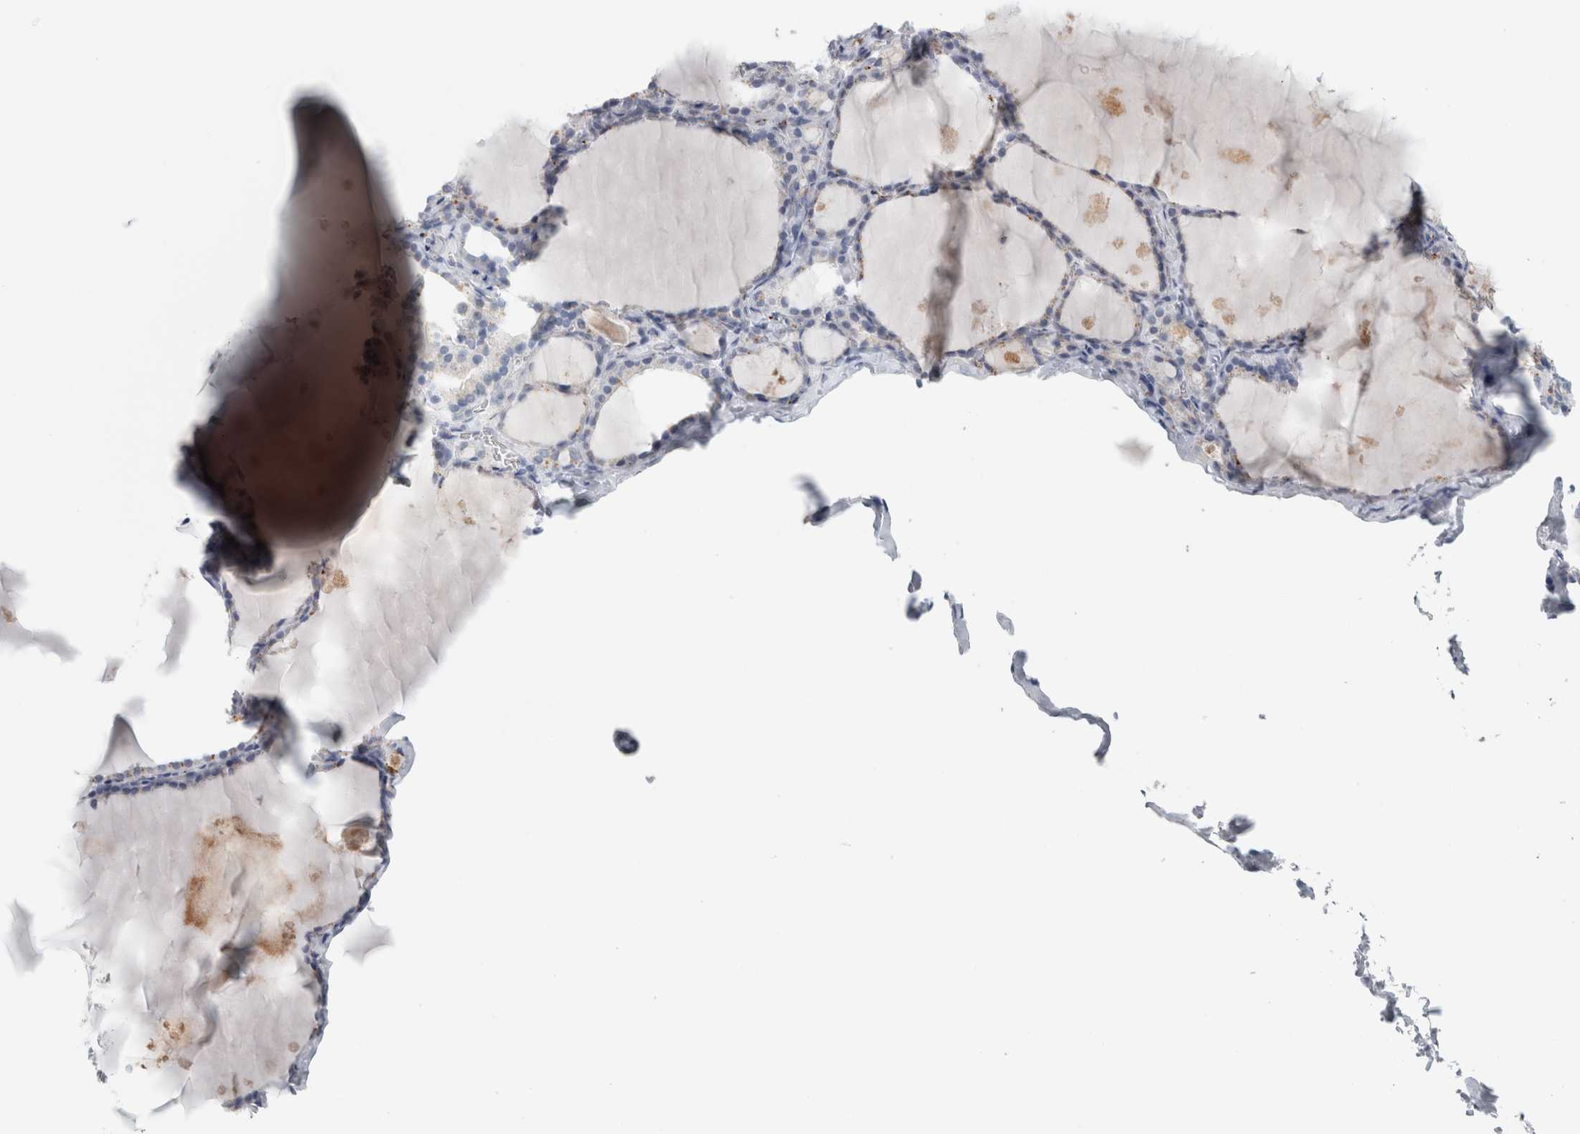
{"staining": {"intensity": "negative", "quantity": "none", "location": "none"}, "tissue": "thyroid gland", "cell_type": "Glandular cells", "image_type": "normal", "snomed": [{"axis": "morphology", "description": "Normal tissue, NOS"}, {"axis": "topography", "description": "Thyroid gland"}], "caption": "Immunohistochemistry (IHC) image of benign thyroid gland stained for a protein (brown), which shows no positivity in glandular cells.", "gene": "CPE", "patient": {"sex": "male", "age": 56}}